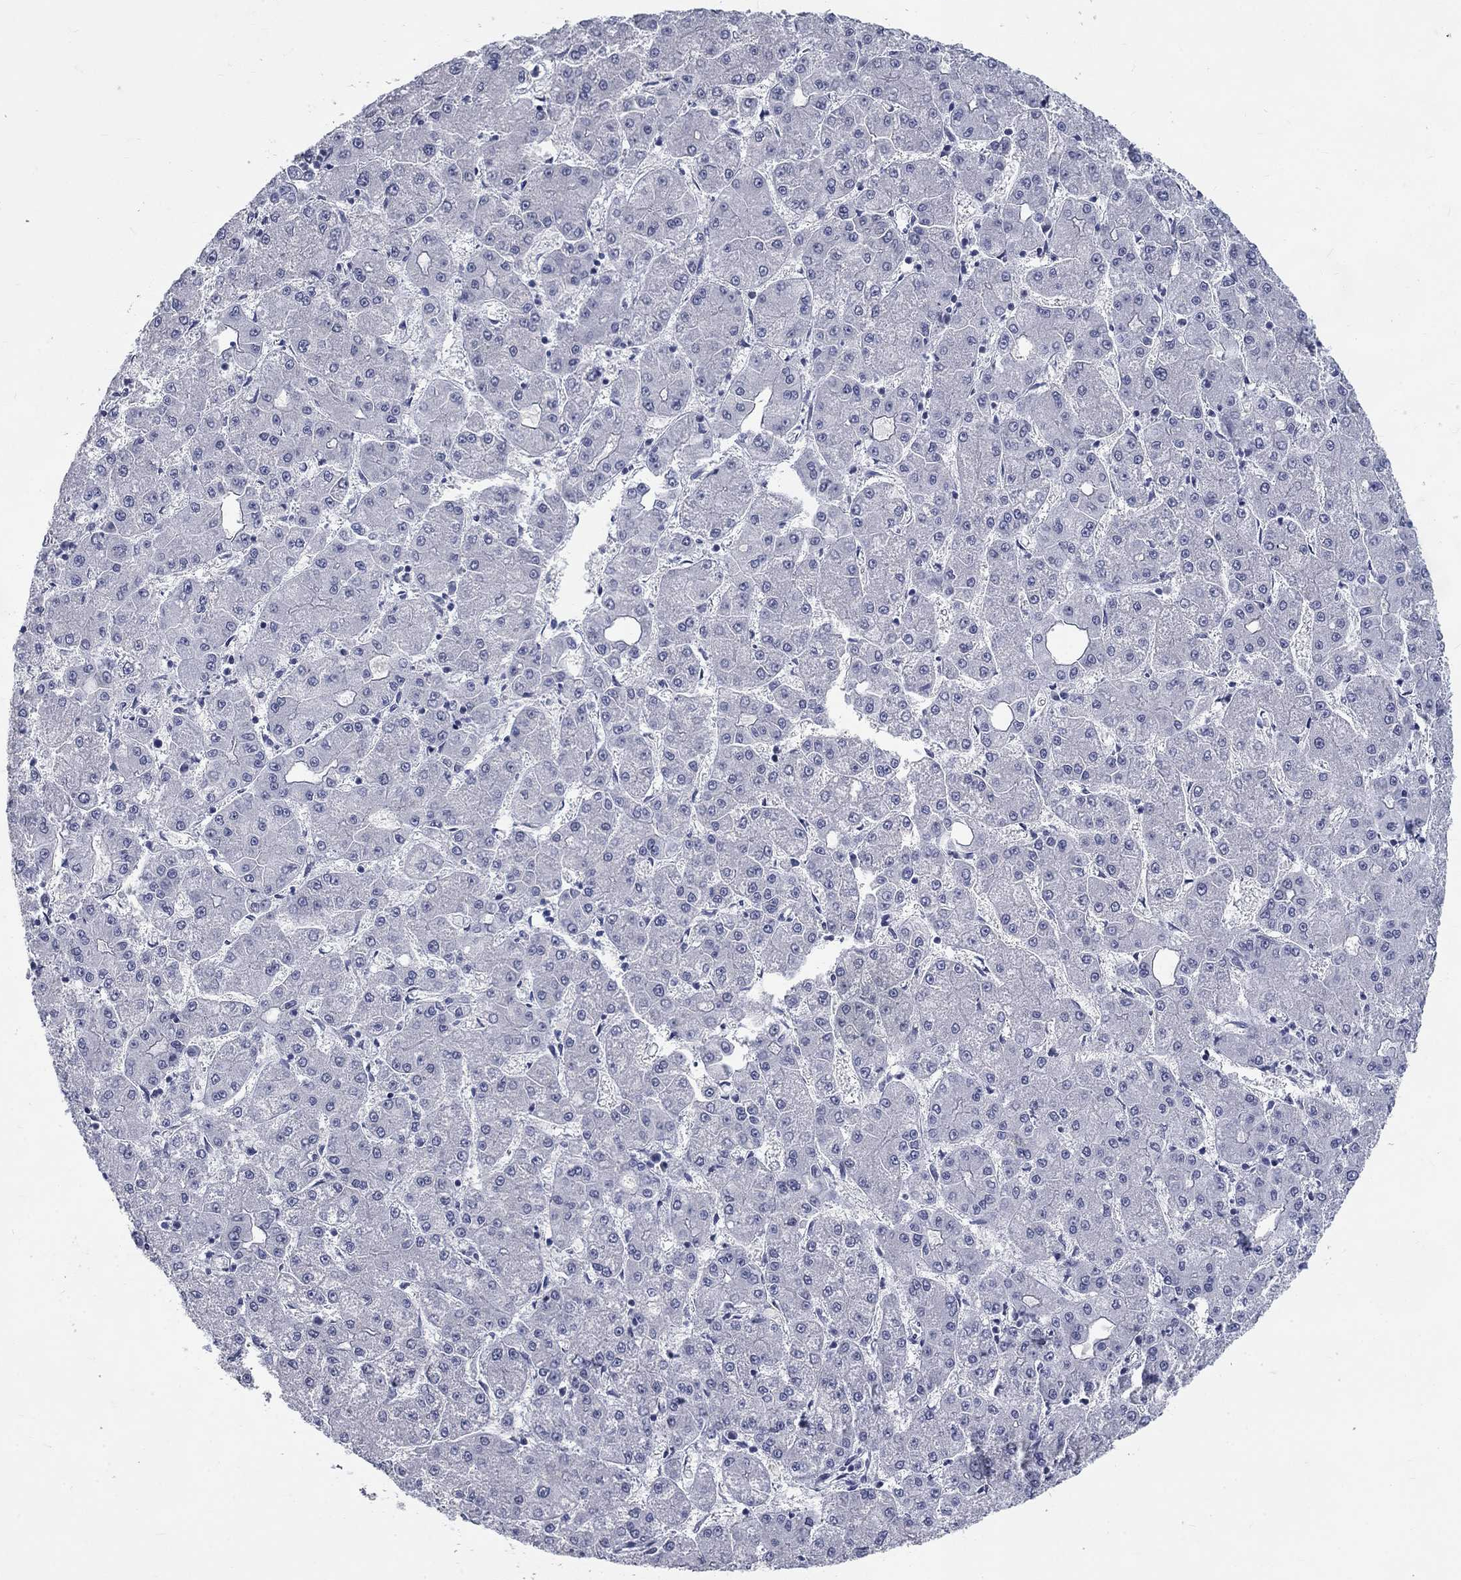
{"staining": {"intensity": "negative", "quantity": "none", "location": "none"}, "tissue": "liver cancer", "cell_type": "Tumor cells", "image_type": "cancer", "snomed": [{"axis": "morphology", "description": "Carcinoma, Hepatocellular, NOS"}, {"axis": "topography", "description": "Liver"}], "caption": "There is no significant staining in tumor cells of liver hepatocellular carcinoma.", "gene": "ELAVL4", "patient": {"sex": "male", "age": 73}}